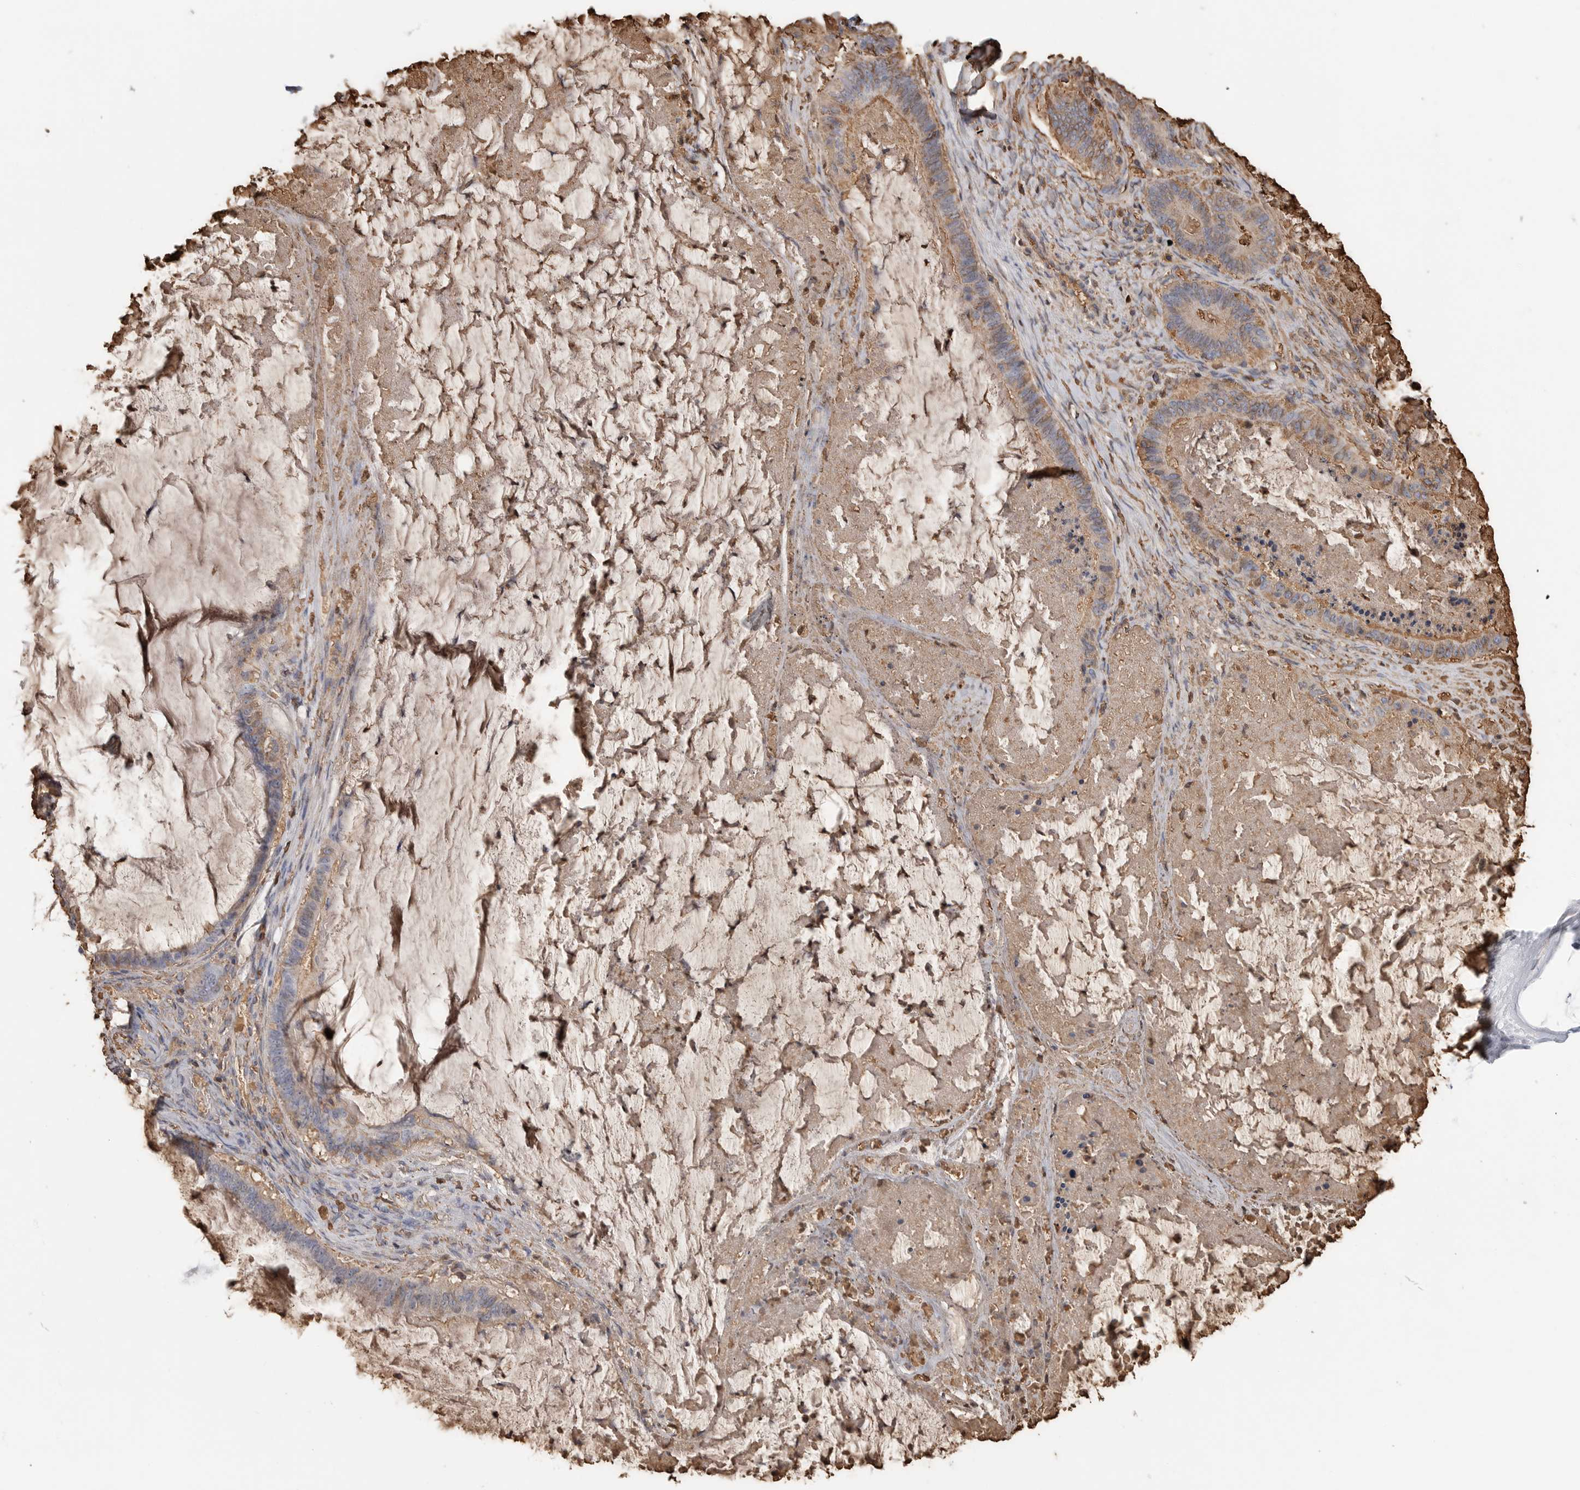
{"staining": {"intensity": "moderate", "quantity": ">75%", "location": "cytoplasmic/membranous"}, "tissue": "ovarian cancer", "cell_type": "Tumor cells", "image_type": "cancer", "snomed": [{"axis": "morphology", "description": "Cystadenocarcinoma, mucinous, NOS"}, {"axis": "topography", "description": "Ovary"}], "caption": "DAB immunohistochemical staining of human ovarian mucinous cystadenocarcinoma exhibits moderate cytoplasmic/membranous protein expression in approximately >75% of tumor cells. The staining was performed using DAB (3,3'-diaminobenzidine), with brown indicating positive protein expression. Nuclei are stained blue with hematoxylin.", "gene": "CYB561D1", "patient": {"sex": "female", "age": 61}}